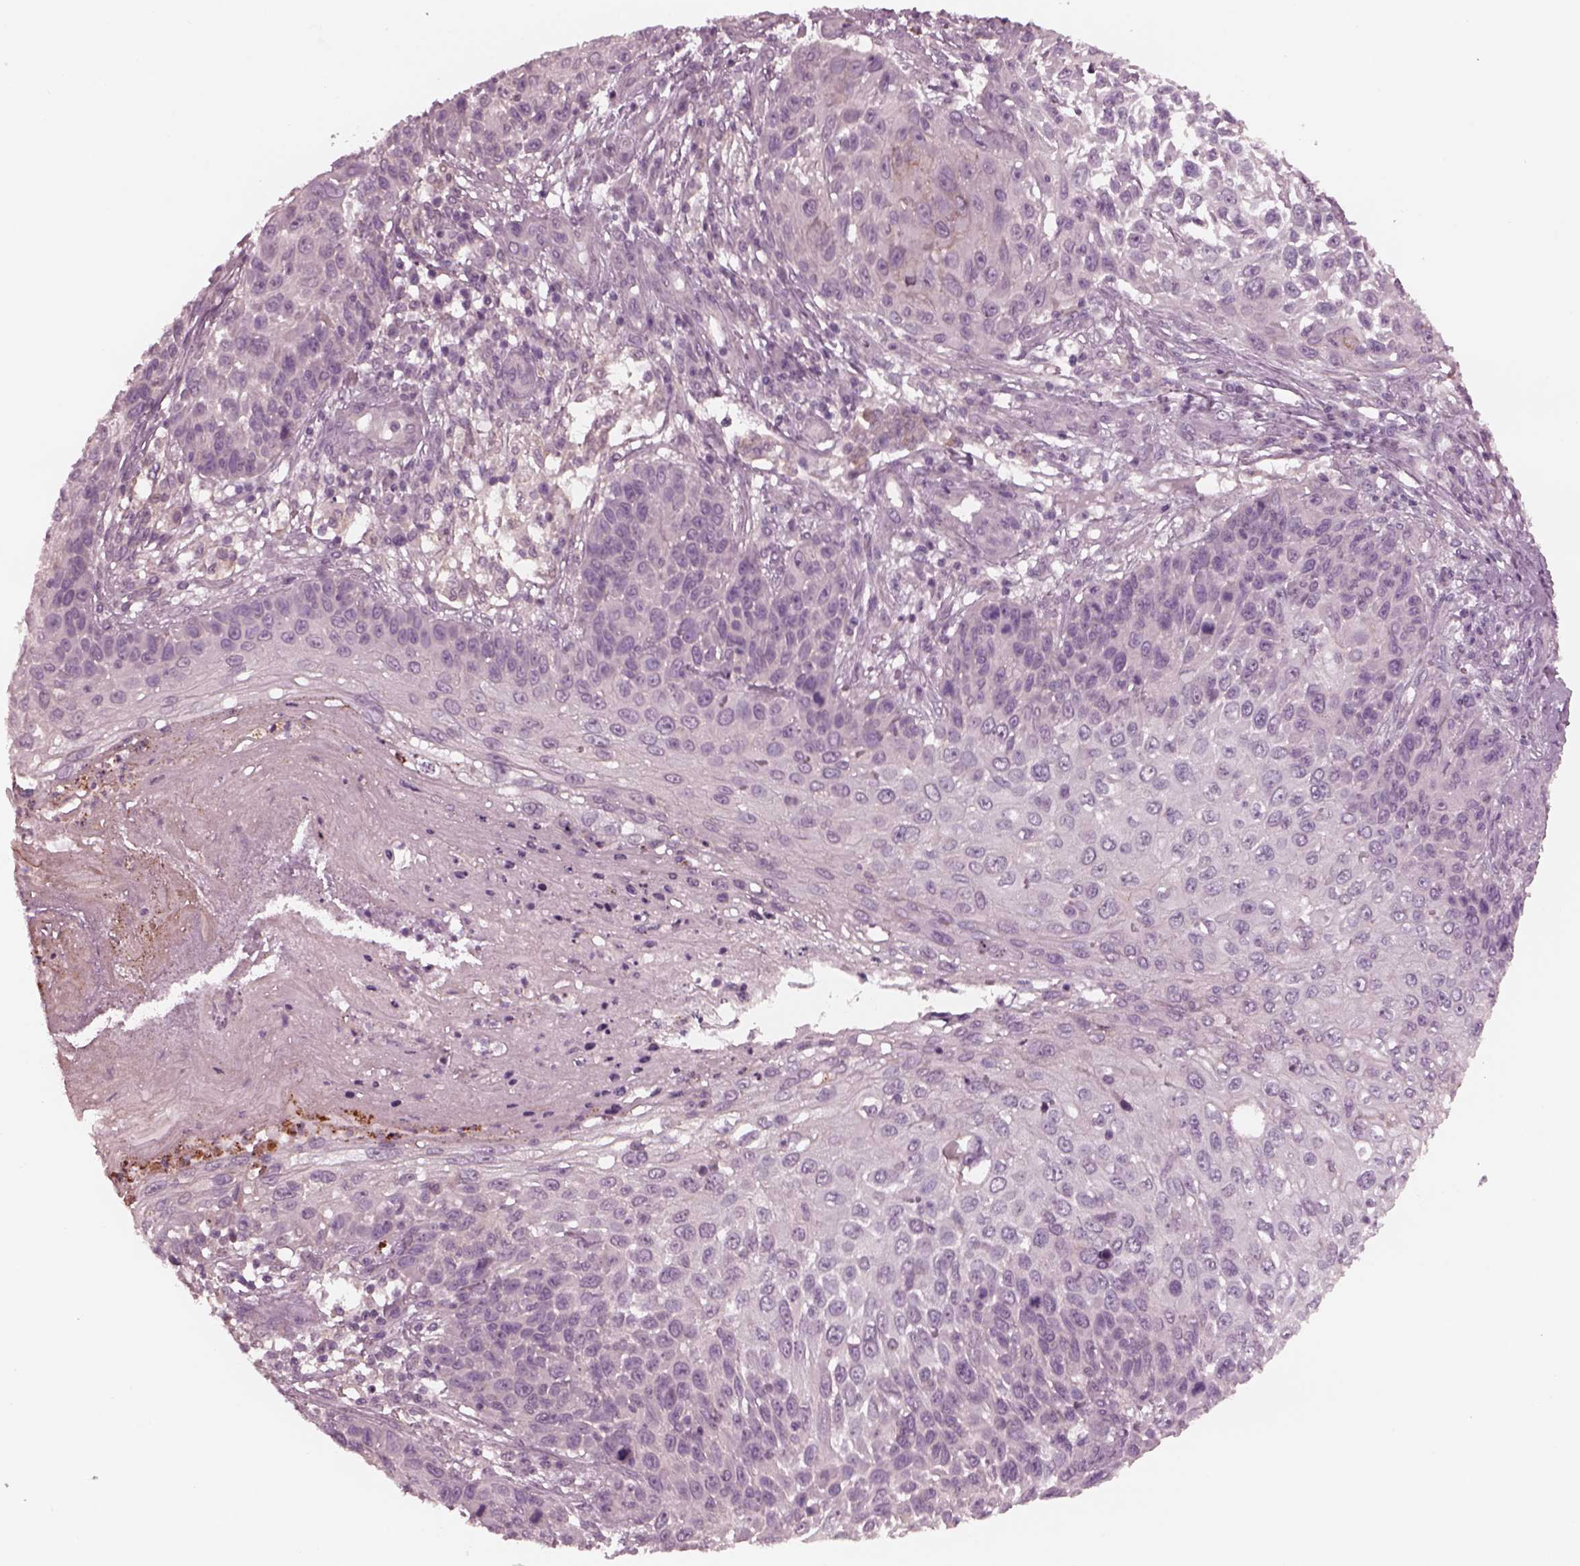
{"staining": {"intensity": "negative", "quantity": "none", "location": "none"}, "tissue": "skin cancer", "cell_type": "Tumor cells", "image_type": "cancer", "snomed": [{"axis": "morphology", "description": "Squamous cell carcinoma, NOS"}, {"axis": "topography", "description": "Skin"}], "caption": "IHC image of skin squamous cell carcinoma stained for a protein (brown), which displays no positivity in tumor cells.", "gene": "YY2", "patient": {"sex": "male", "age": 92}}